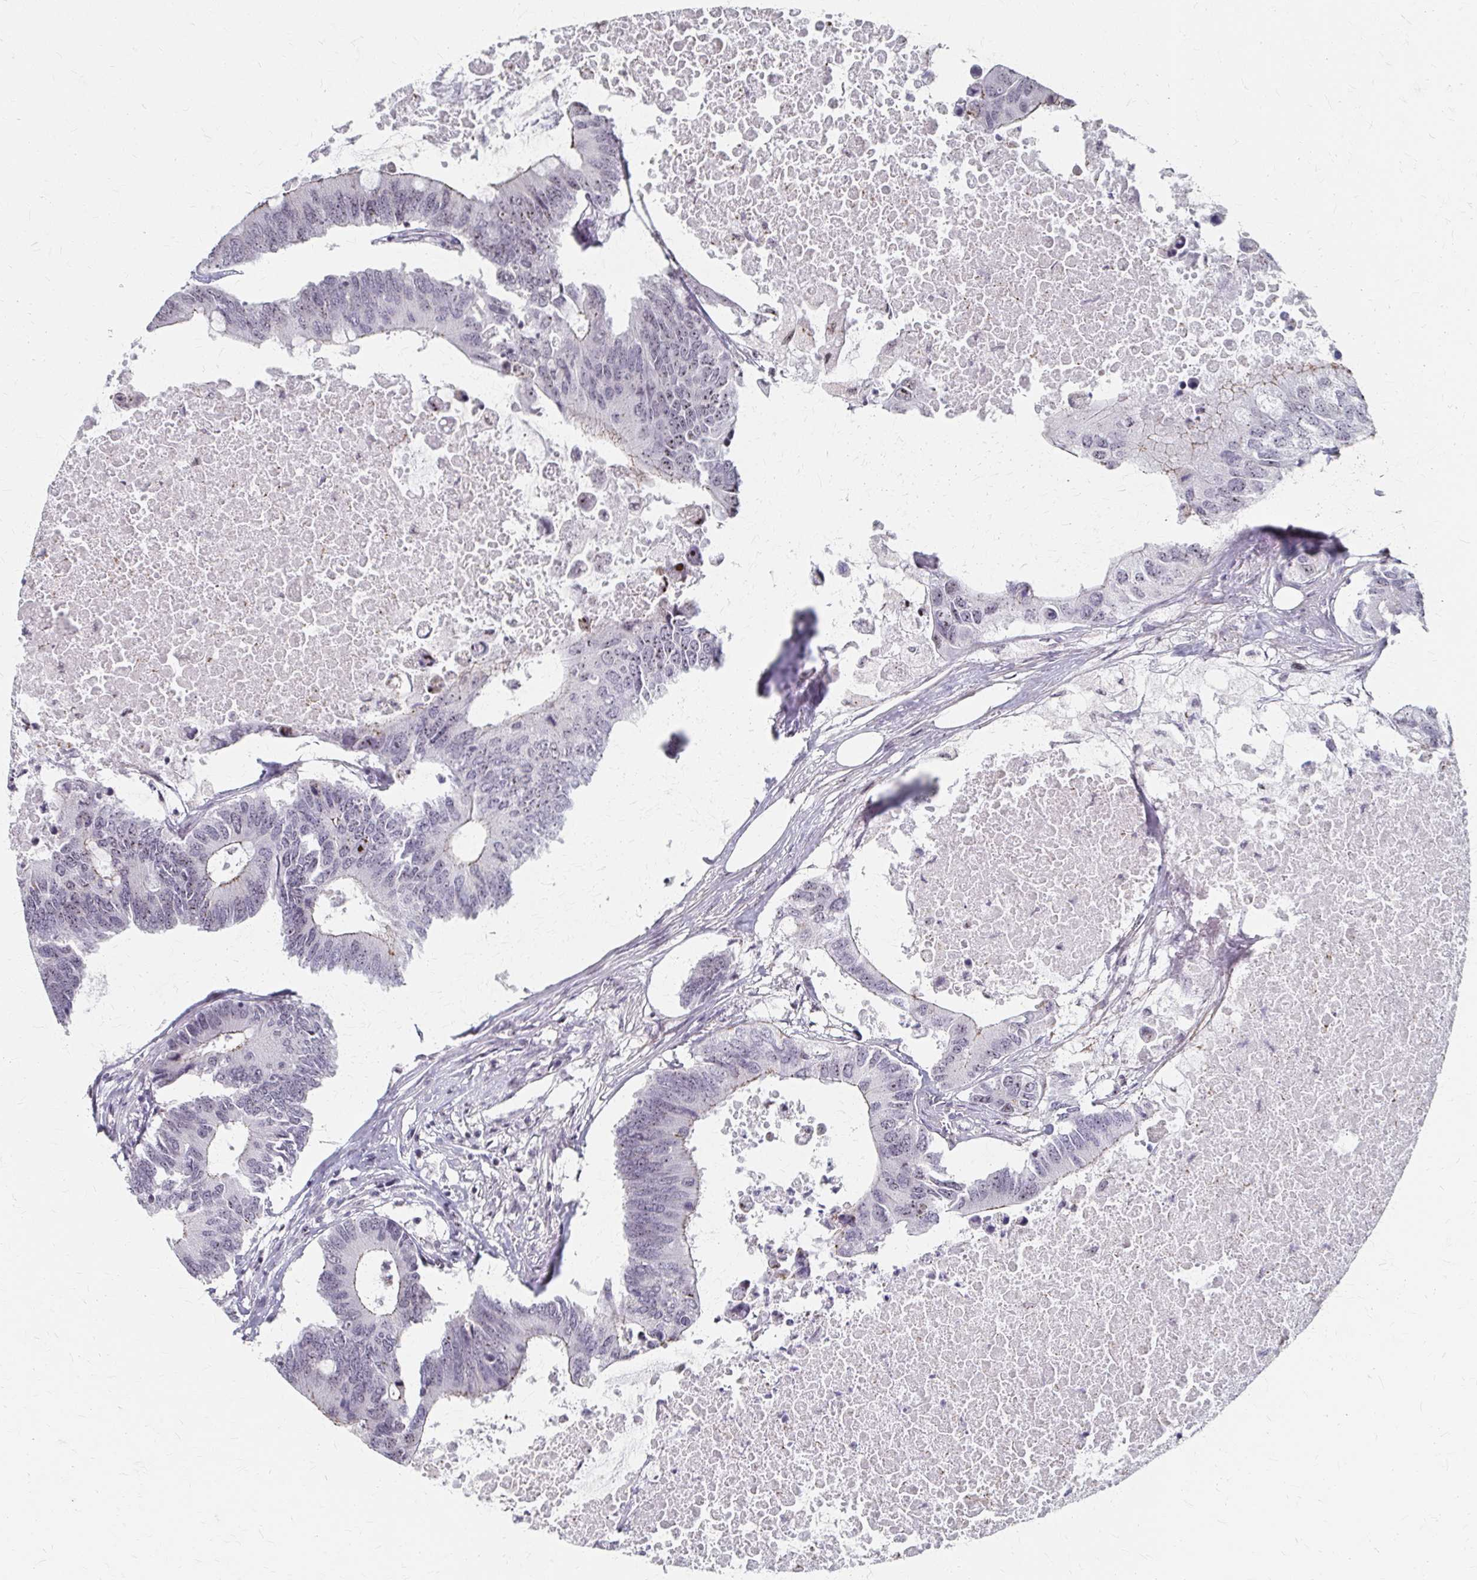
{"staining": {"intensity": "weak", "quantity": "25%-75%", "location": "cytoplasmic/membranous,nuclear"}, "tissue": "colorectal cancer", "cell_type": "Tumor cells", "image_type": "cancer", "snomed": [{"axis": "morphology", "description": "Adenocarcinoma, NOS"}, {"axis": "topography", "description": "Colon"}], "caption": "There is low levels of weak cytoplasmic/membranous and nuclear staining in tumor cells of colorectal adenocarcinoma, as demonstrated by immunohistochemical staining (brown color).", "gene": "PES1", "patient": {"sex": "male", "age": 71}}